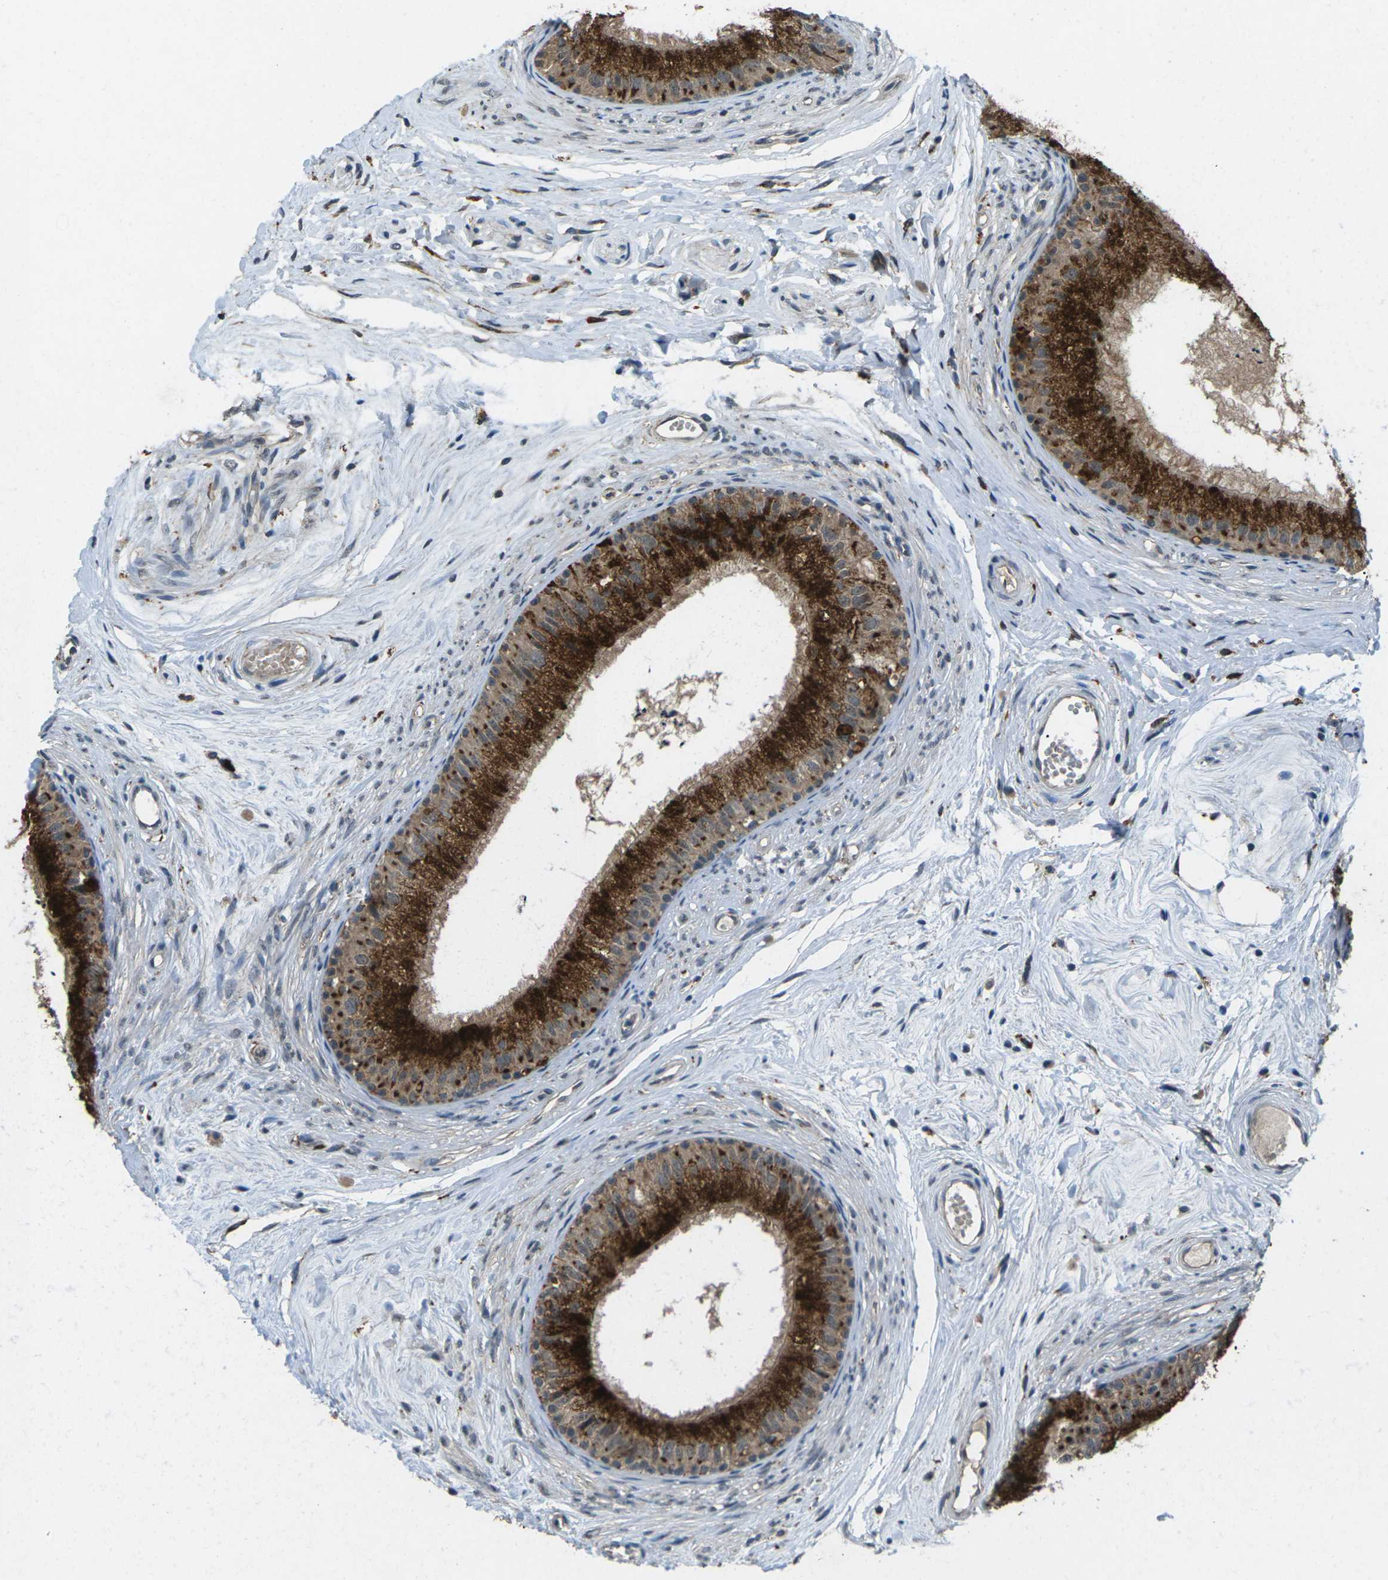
{"staining": {"intensity": "strong", "quantity": ">75%", "location": "cytoplasmic/membranous"}, "tissue": "epididymis", "cell_type": "Glandular cells", "image_type": "normal", "snomed": [{"axis": "morphology", "description": "Normal tissue, NOS"}, {"axis": "topography", "description": "Epididymis"}], "caption": "DAB immunohistochemical staining of unremarkable epididymis demonstrates strong cytoplasmic/membranous protein positivity in about >75% of glandular cells.", "gene": "SLC31A2", "patient": {"sex": "male", "age": 56}}